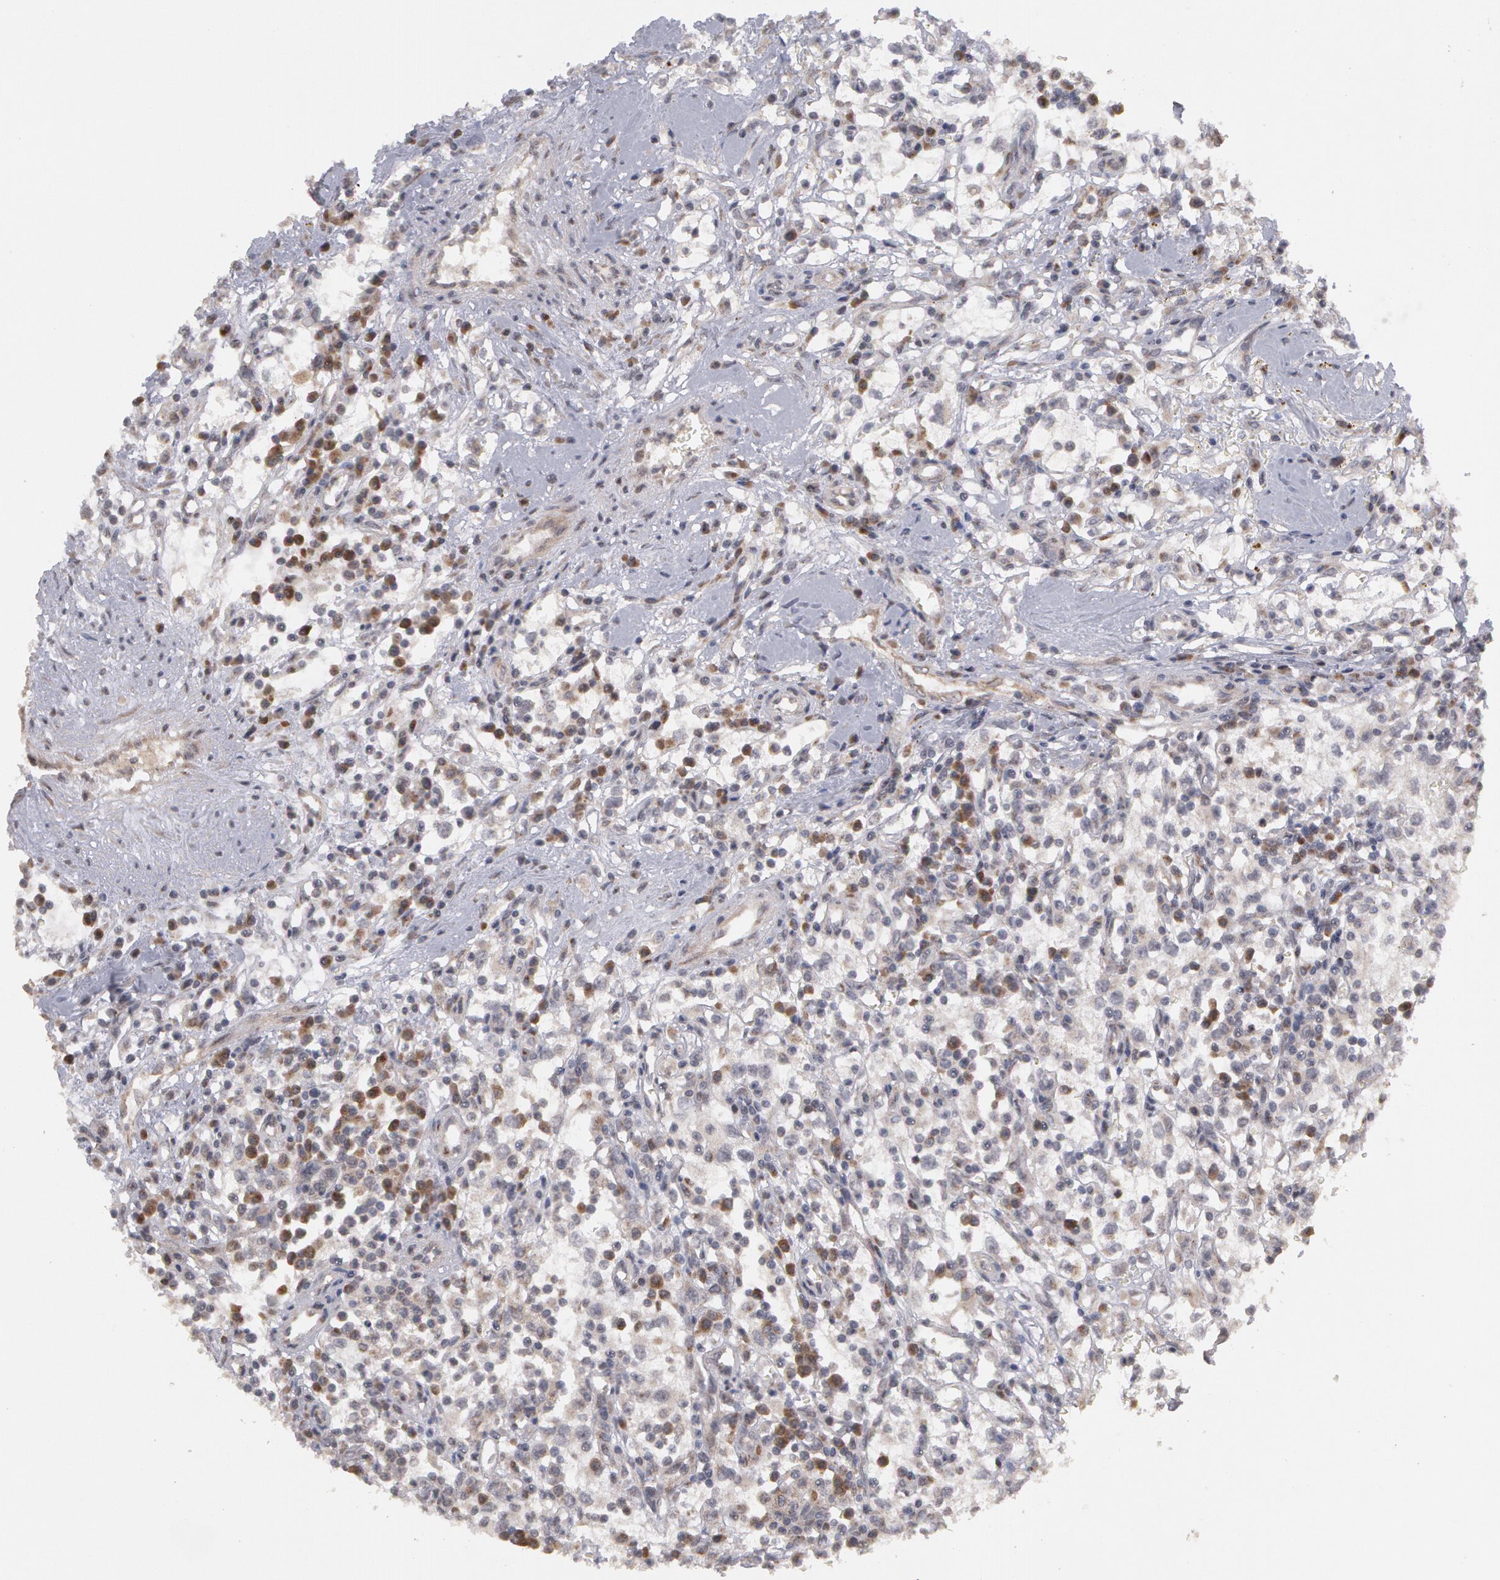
{"staining": {"intensity": "negative", "quantity": "none", "location": "none"}, "tissue": "renal cancer", "cell_type": "Tumor cells", "image_type": "cancer", "snomed": [{"axis": "morphology", "description": "Adenocarcinoma, NOS"}, {"axis": "topography", "description": "Kidney"}], "caption": "A micrograph of adenocarcinoma (renal) stained for a protein exhibits no brown staining in tumor cells.", "gene": "STX5", "patient": {"sex": "male", "age": 82}}